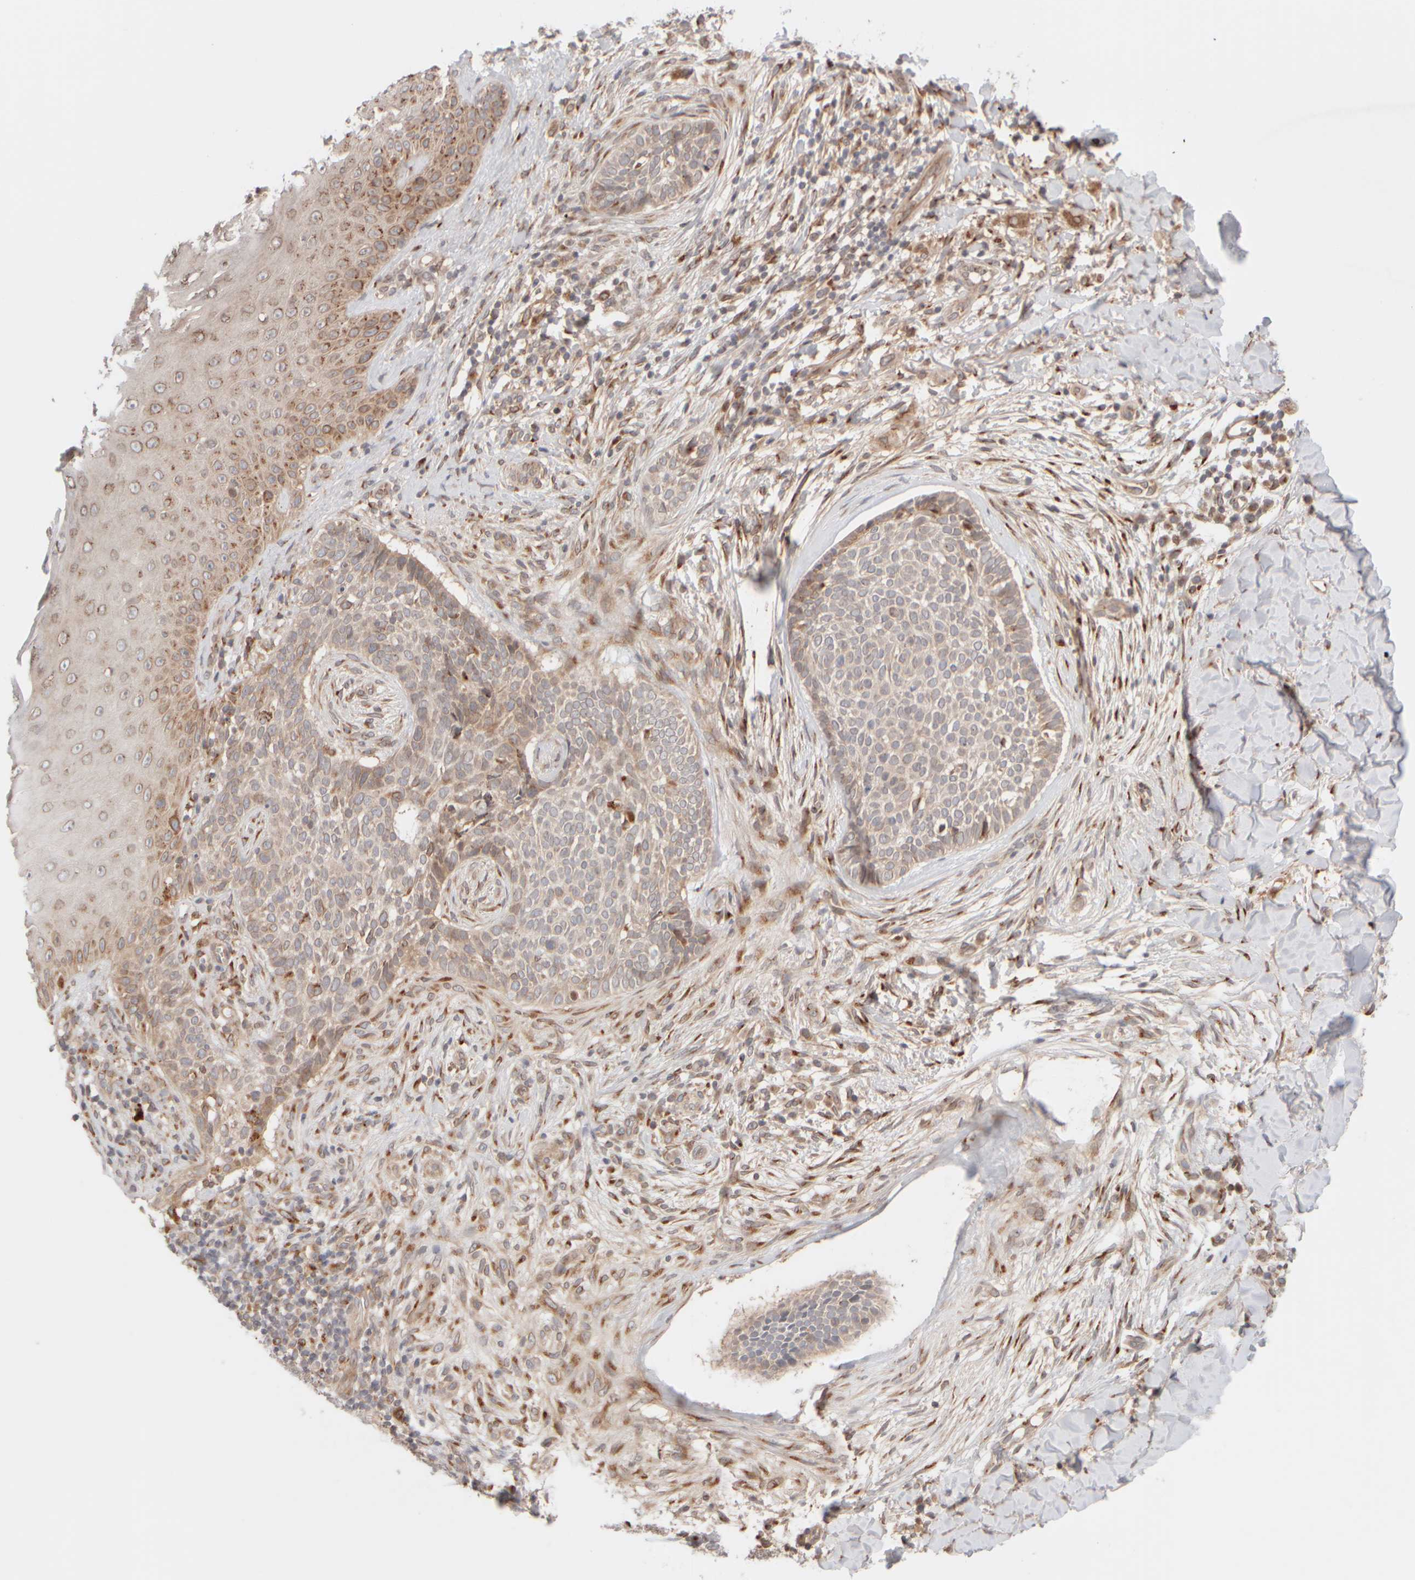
{"staining": {"intensity": "weak", "quantity": "25%-75%", "location": "cytoplasmic/membranous"}, "tissue": "skin cancer", "cell_type": "Tumor cells", "image_type": "cancer", "snomed": [{"axis": "morphology", "description": "Normal tissue, NOS"}, {"axis": "morphology", "description": "Basal cell carcinoma"}, {"axis": "topography", "description": "Skin"}], "caption": "IHC histopathology image of neoplastic tissue: skin basal cell carcinoma stained using IHC reveals low levels of weak protein expression localized specifically in the cytoplasmic/membranous of tumor cells, appearing as a cytoplasmic/membranous brown color.", "gene": "GCN1", "patient": {"sex": "male", "age": 67}}